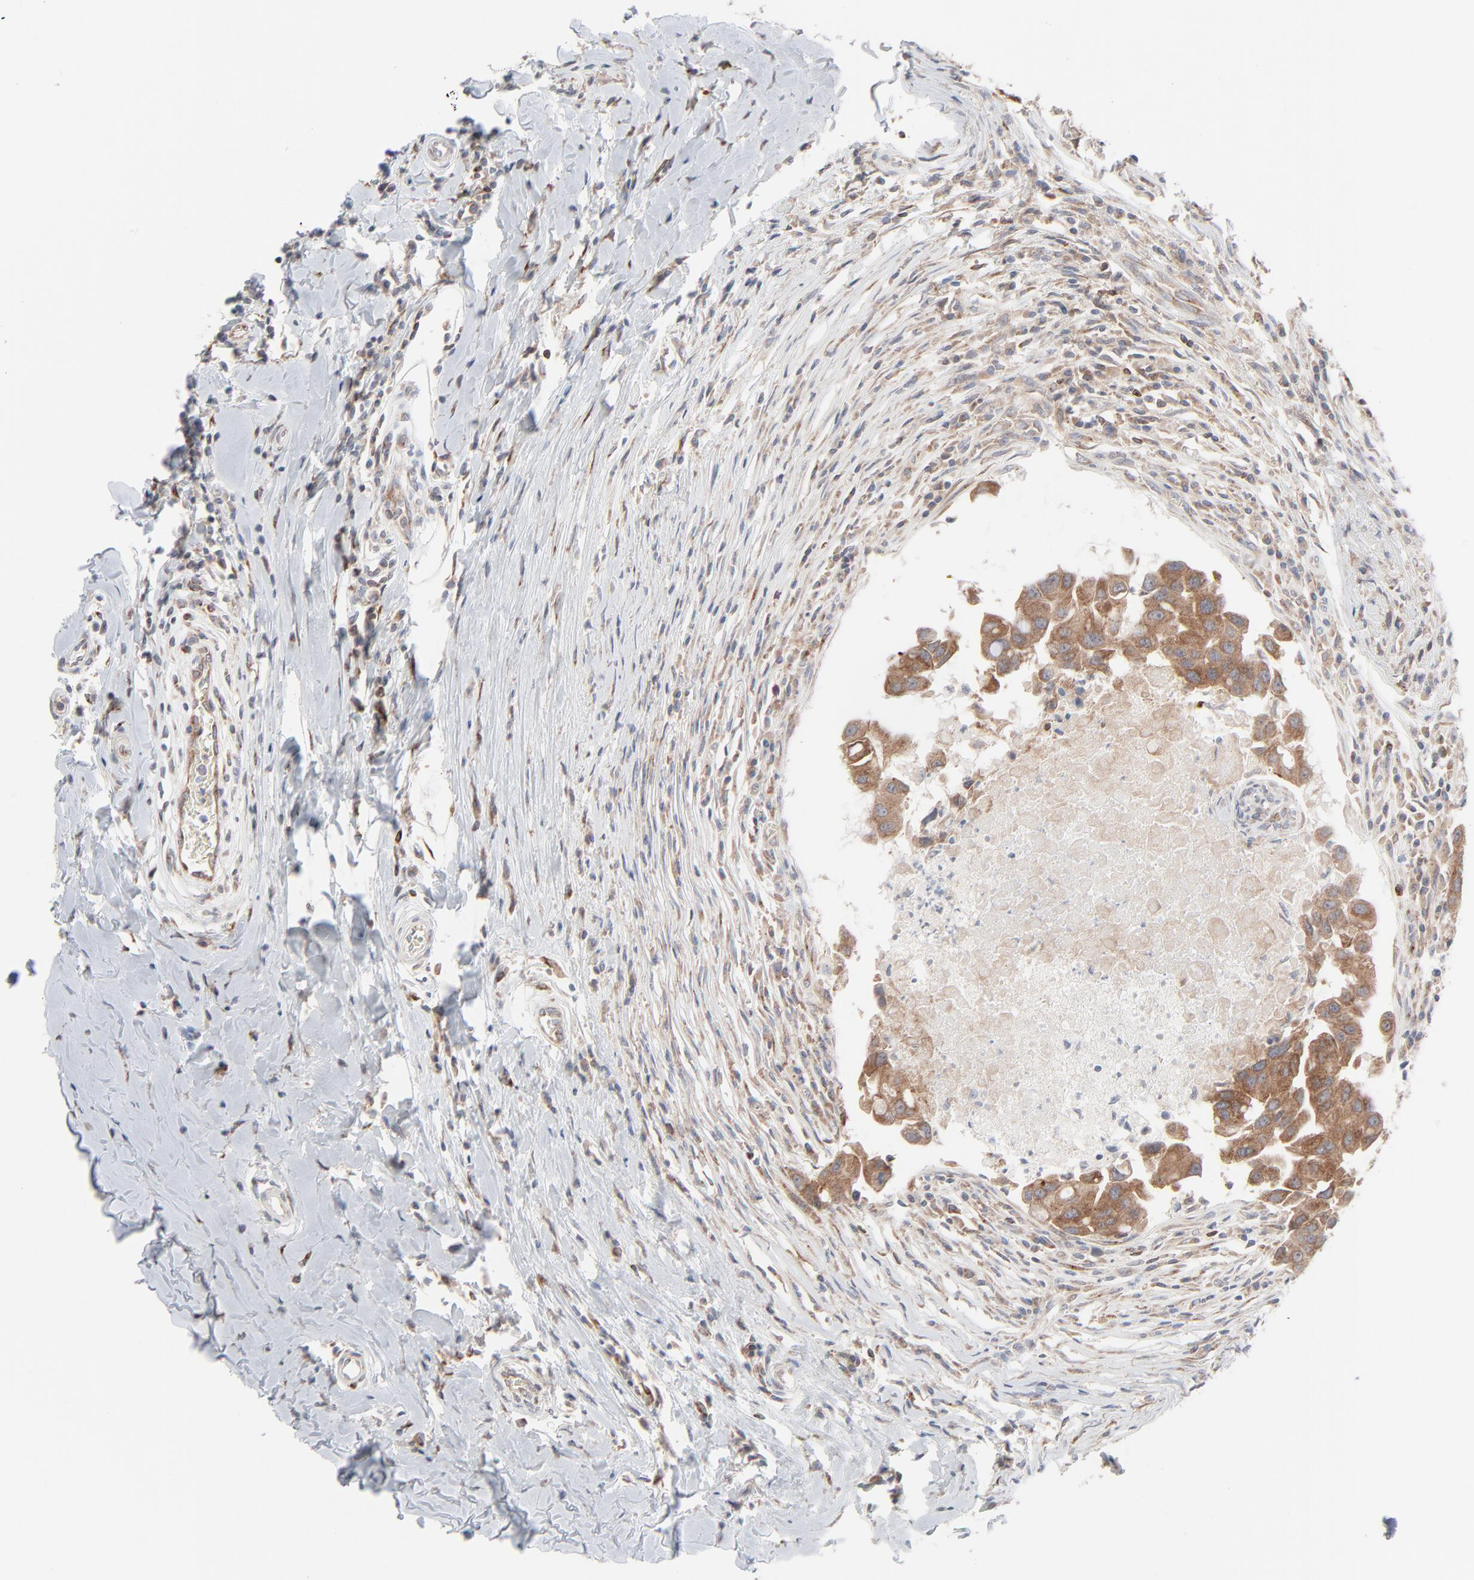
{"staining": {"intensity": "strong", "quantity": ">75%", "location": "cytoplasmic/membranous"}, "tissue": "breast cancer", "cell_type": "Tumor cells", "image_type": "cancer", "snomed": [{"axis": "morphology", "description": "Duct carcinoma"}, {"axis": "topography", "description": "Breast"}], "caption": "Immunohistochemical staining of human intraductal carcinoma (breast) reveals strong cytoplasmic/membranous protein positivity in about >75% of tumor cells. Using DAB (brown) and hematoxylin (blue) stains, captured at high magnification using brightfield microscopy.", "gene": "KDSR", "patient": {"sex": "female", "age": 27}}